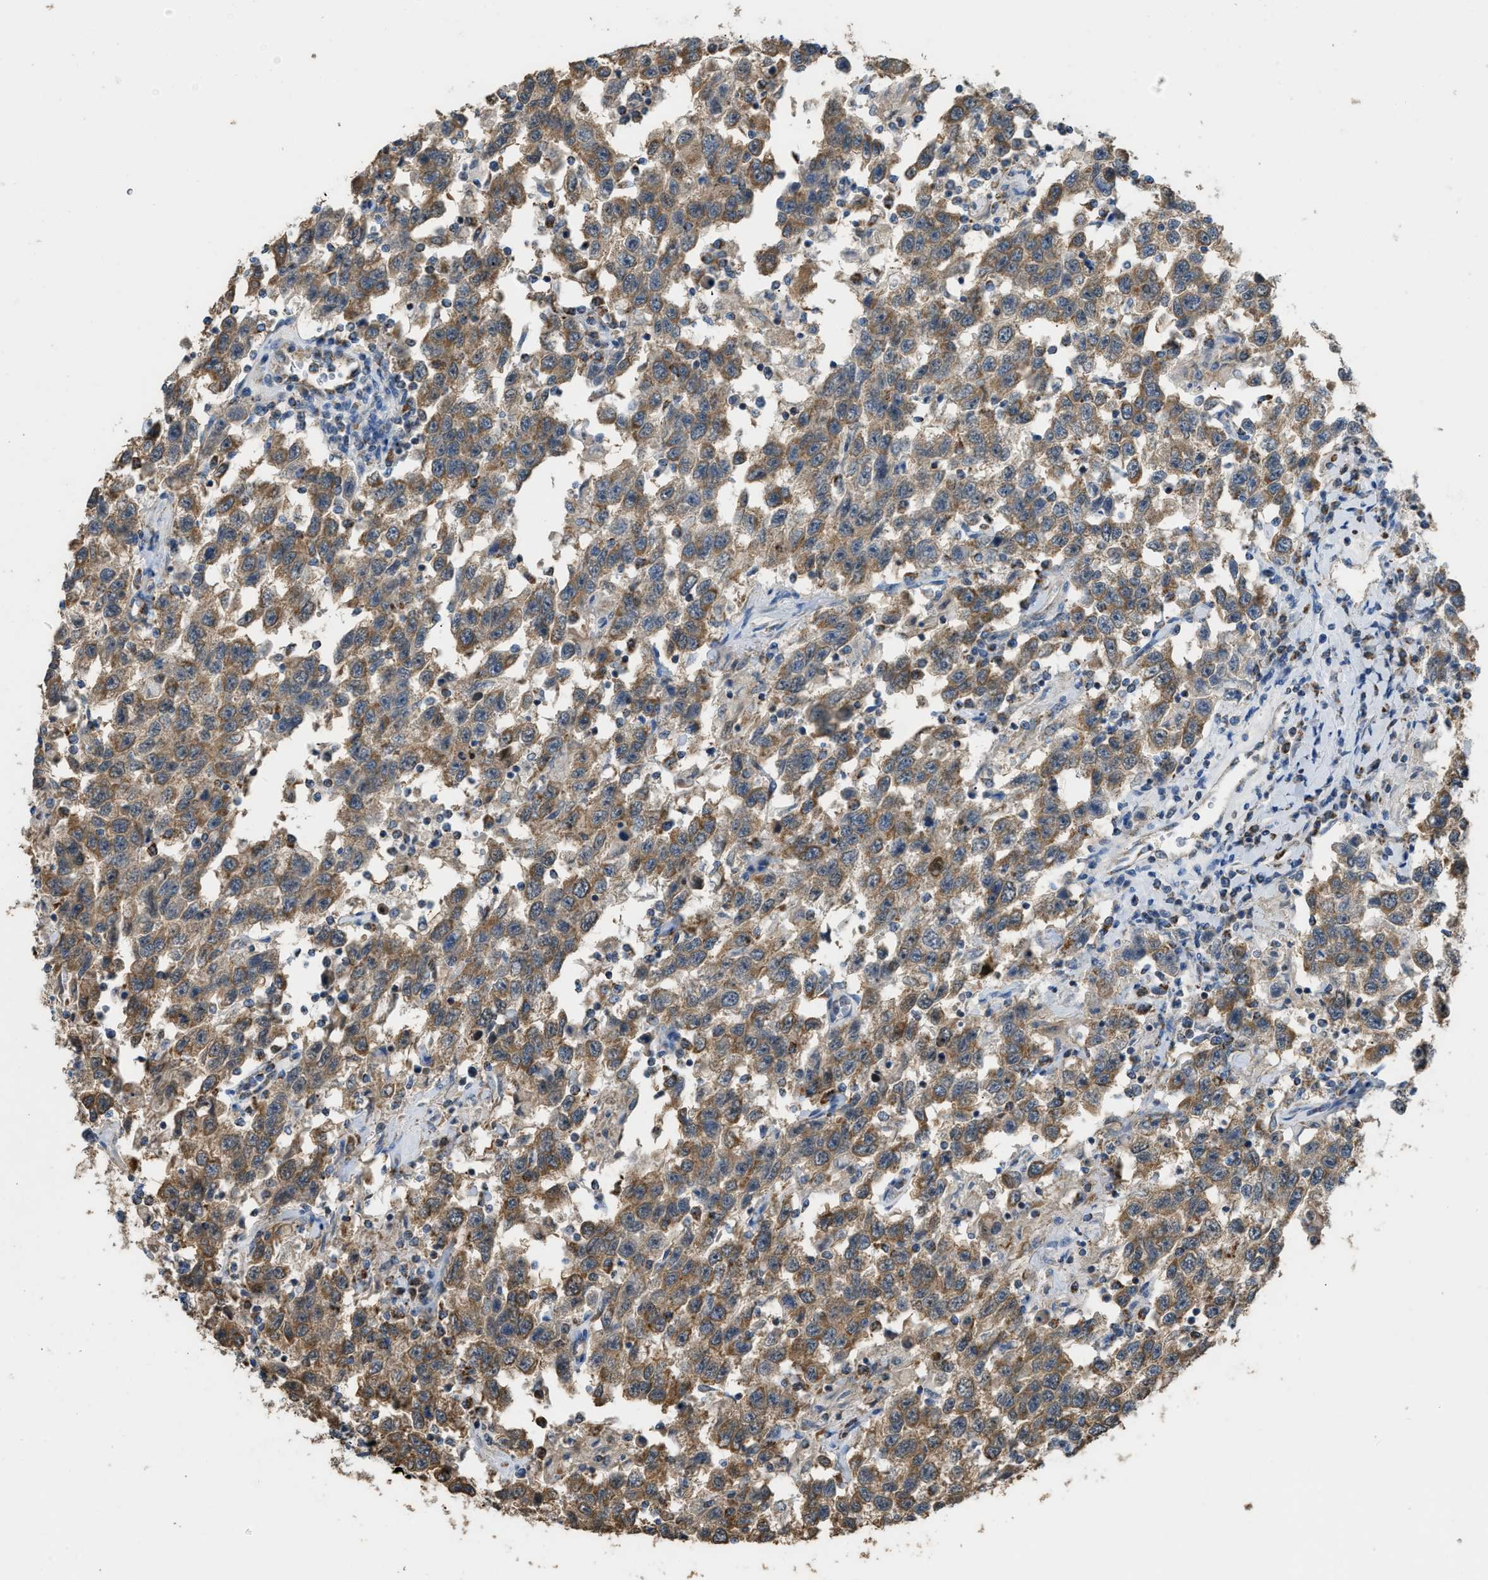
{"staining": {"intensity": "moderate", "quantity": ">75%", "location": "cytoplasmic/membranous"}, "tissue": "testis cancer", "cell_type": "Tumor cells", "image_type": "cancer", "snomed": [{"axis": "morphology", "description": "Seminoma, NOS"}, {"axis": "topography", "description": "Testis"}], "caption": "Human testis cancer (seminoma) stained with a brown dye displays moderate cytoplasmic/membranous positive positivity in about >75% of tumor cells.", "gene": "ETFB", "patient": {"sex": "male", "age": 41}}